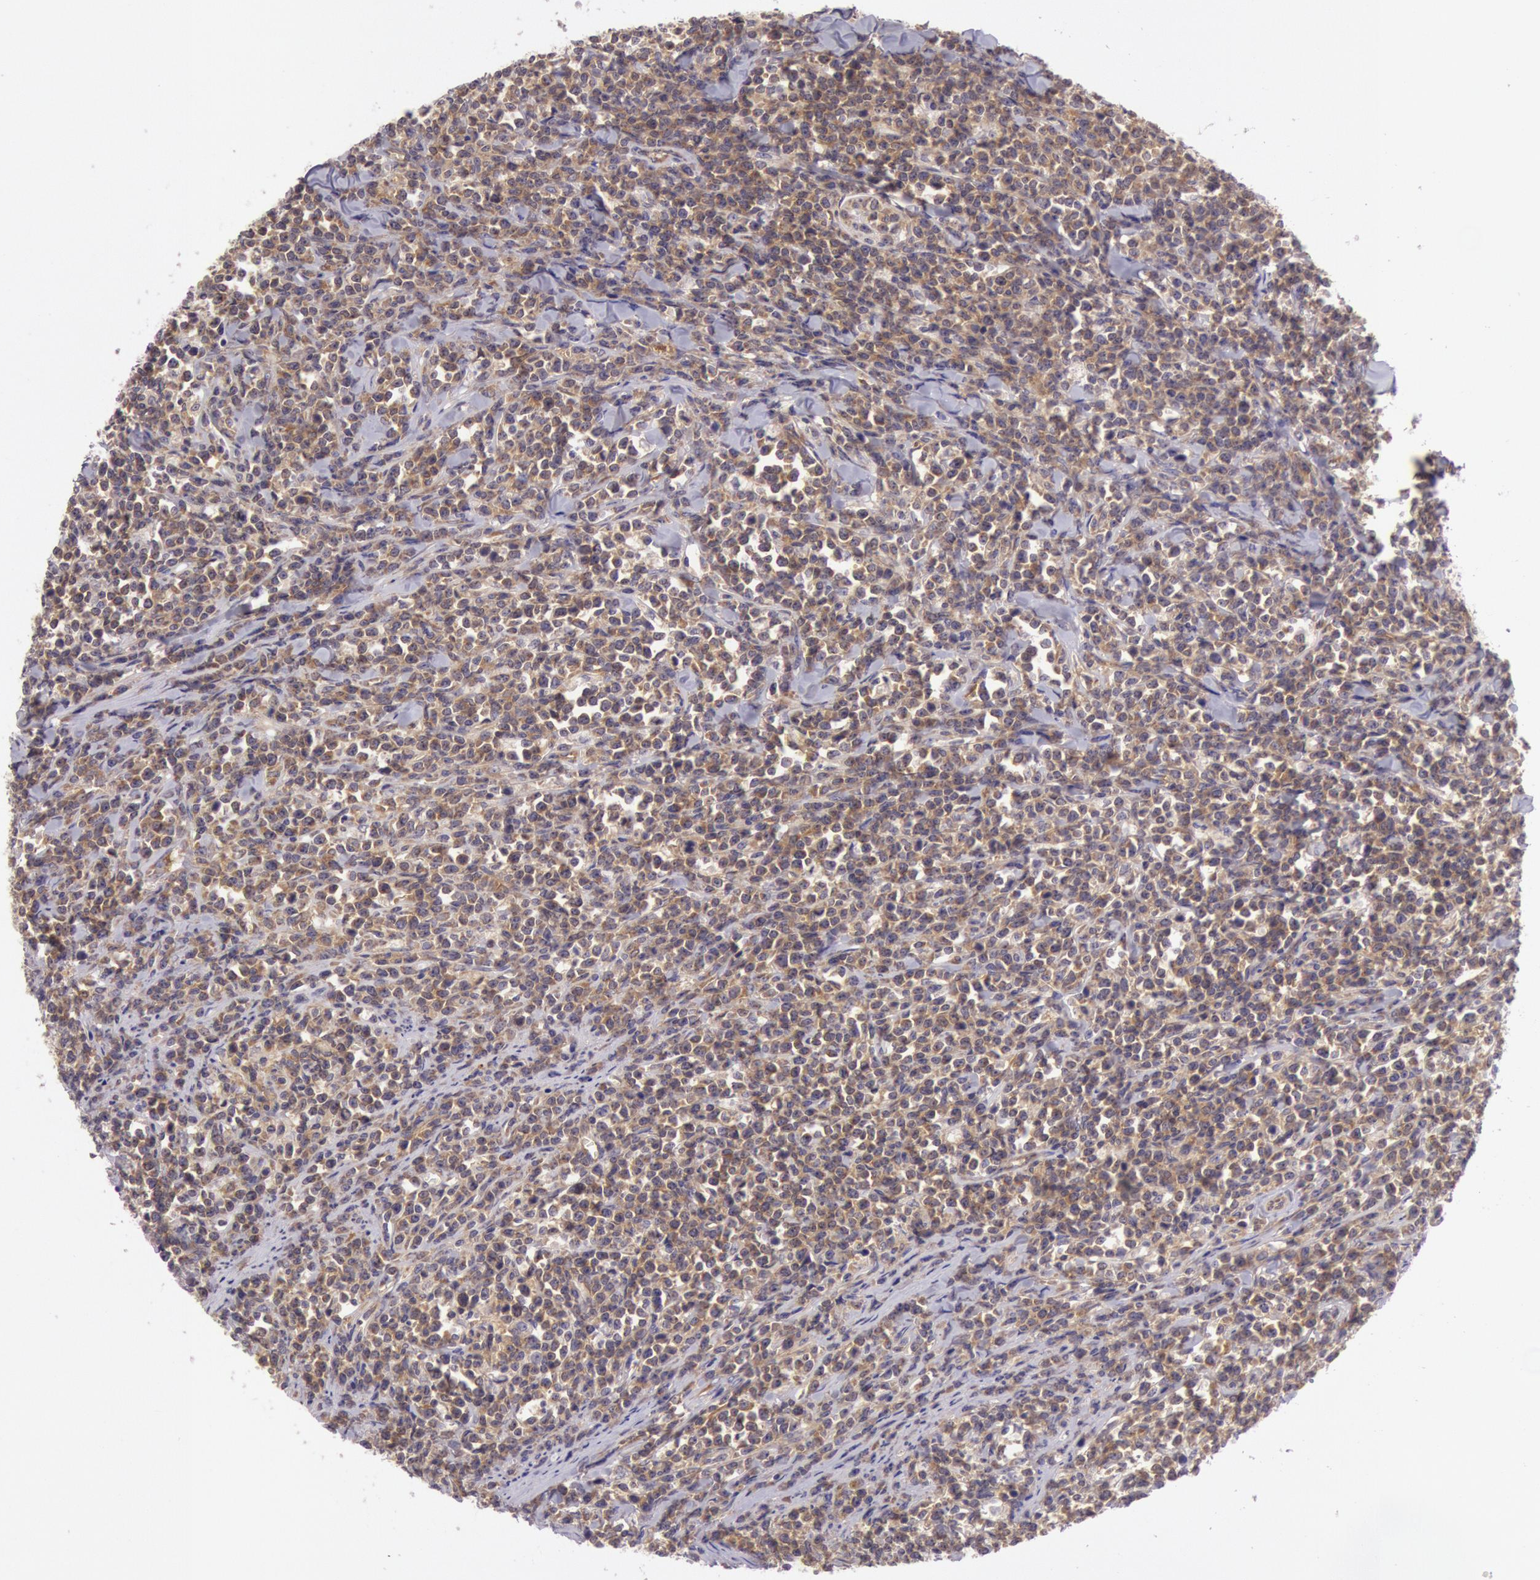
{"staining": {"intensity": "moderate", "quantity": ">75%", "location": "cytoplasmic/membranous"}, "tissue": "lymphoma", "cell_type": "Tumor cells", "image_type": "cancer", "snomed": [{"axis": "morphology", "description": "Malignant lymphoma, non-Hodgkin's type, High grade"}, {"axis": "topography", "description": "Small intestine"}, {"axis": "topography", "description": "Colon"}], "caption": "IHC of lymphoma shows medium levels of moderate cytoplasmic/membranous expression in approximately >75% of tumor cells.", "gene": "CHUK", "patient": {"sex": "male", "age": 8}}